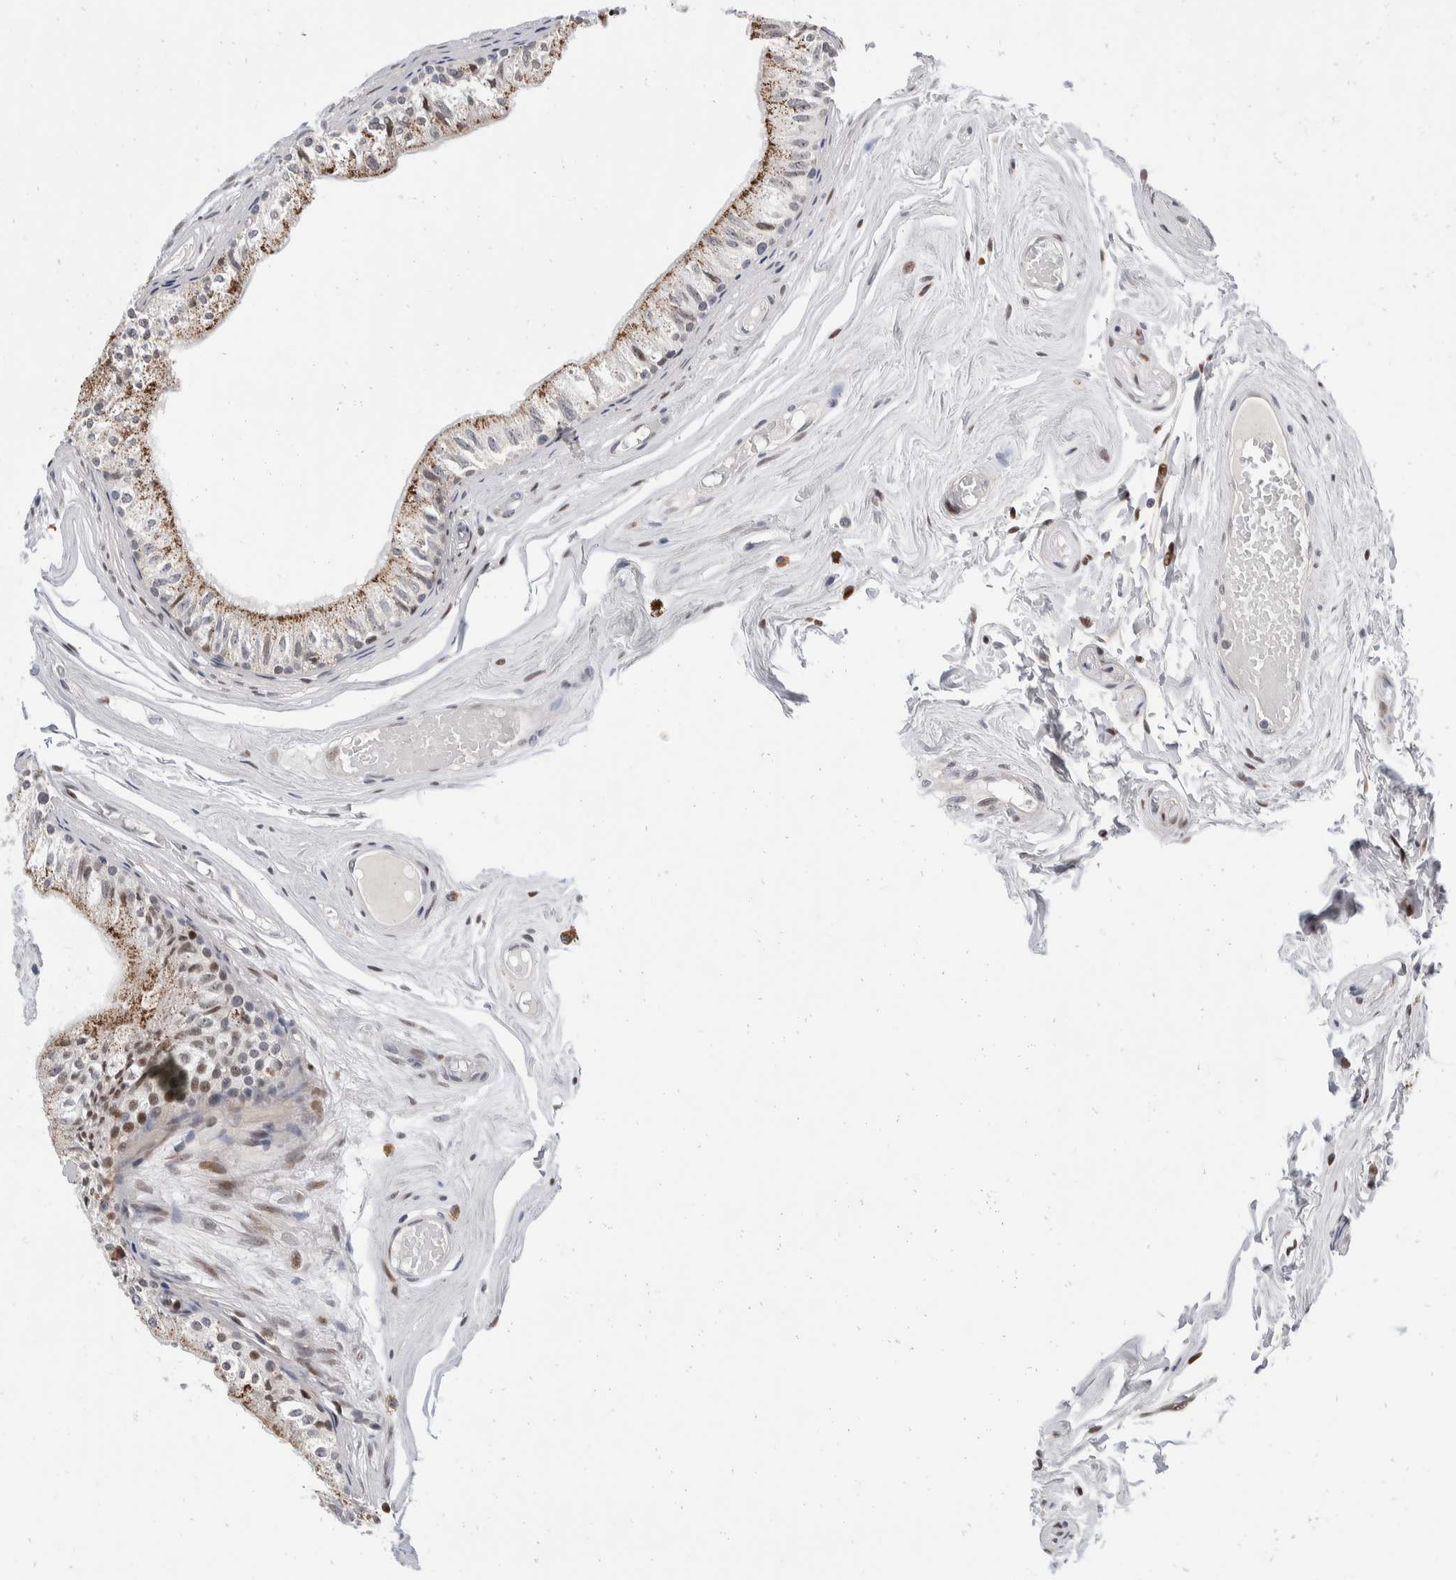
{"staining": {"intensity": "moderate", "quantity": ">75%", "location": "cytoplasmic/membranous"}, "tissue": "epididymis", "cell_type": "Glandular cells", "image_type": "normal", "snomed": [{"axis": "morphology", "description": "Normal tissue, NOS"}, {"axis": "topography", "description": "Epididymis"}], "caption": "Epididymis stained with DAB (3,3'-diaminobenzidine) immunohistochemistry (IHC) reveals medium levels of moderate cytoplasmic/membranous expression in approximately >75% of glandular cells.", "gene": "ZNF703", "patient": {"sex": "male", "age": 79}}